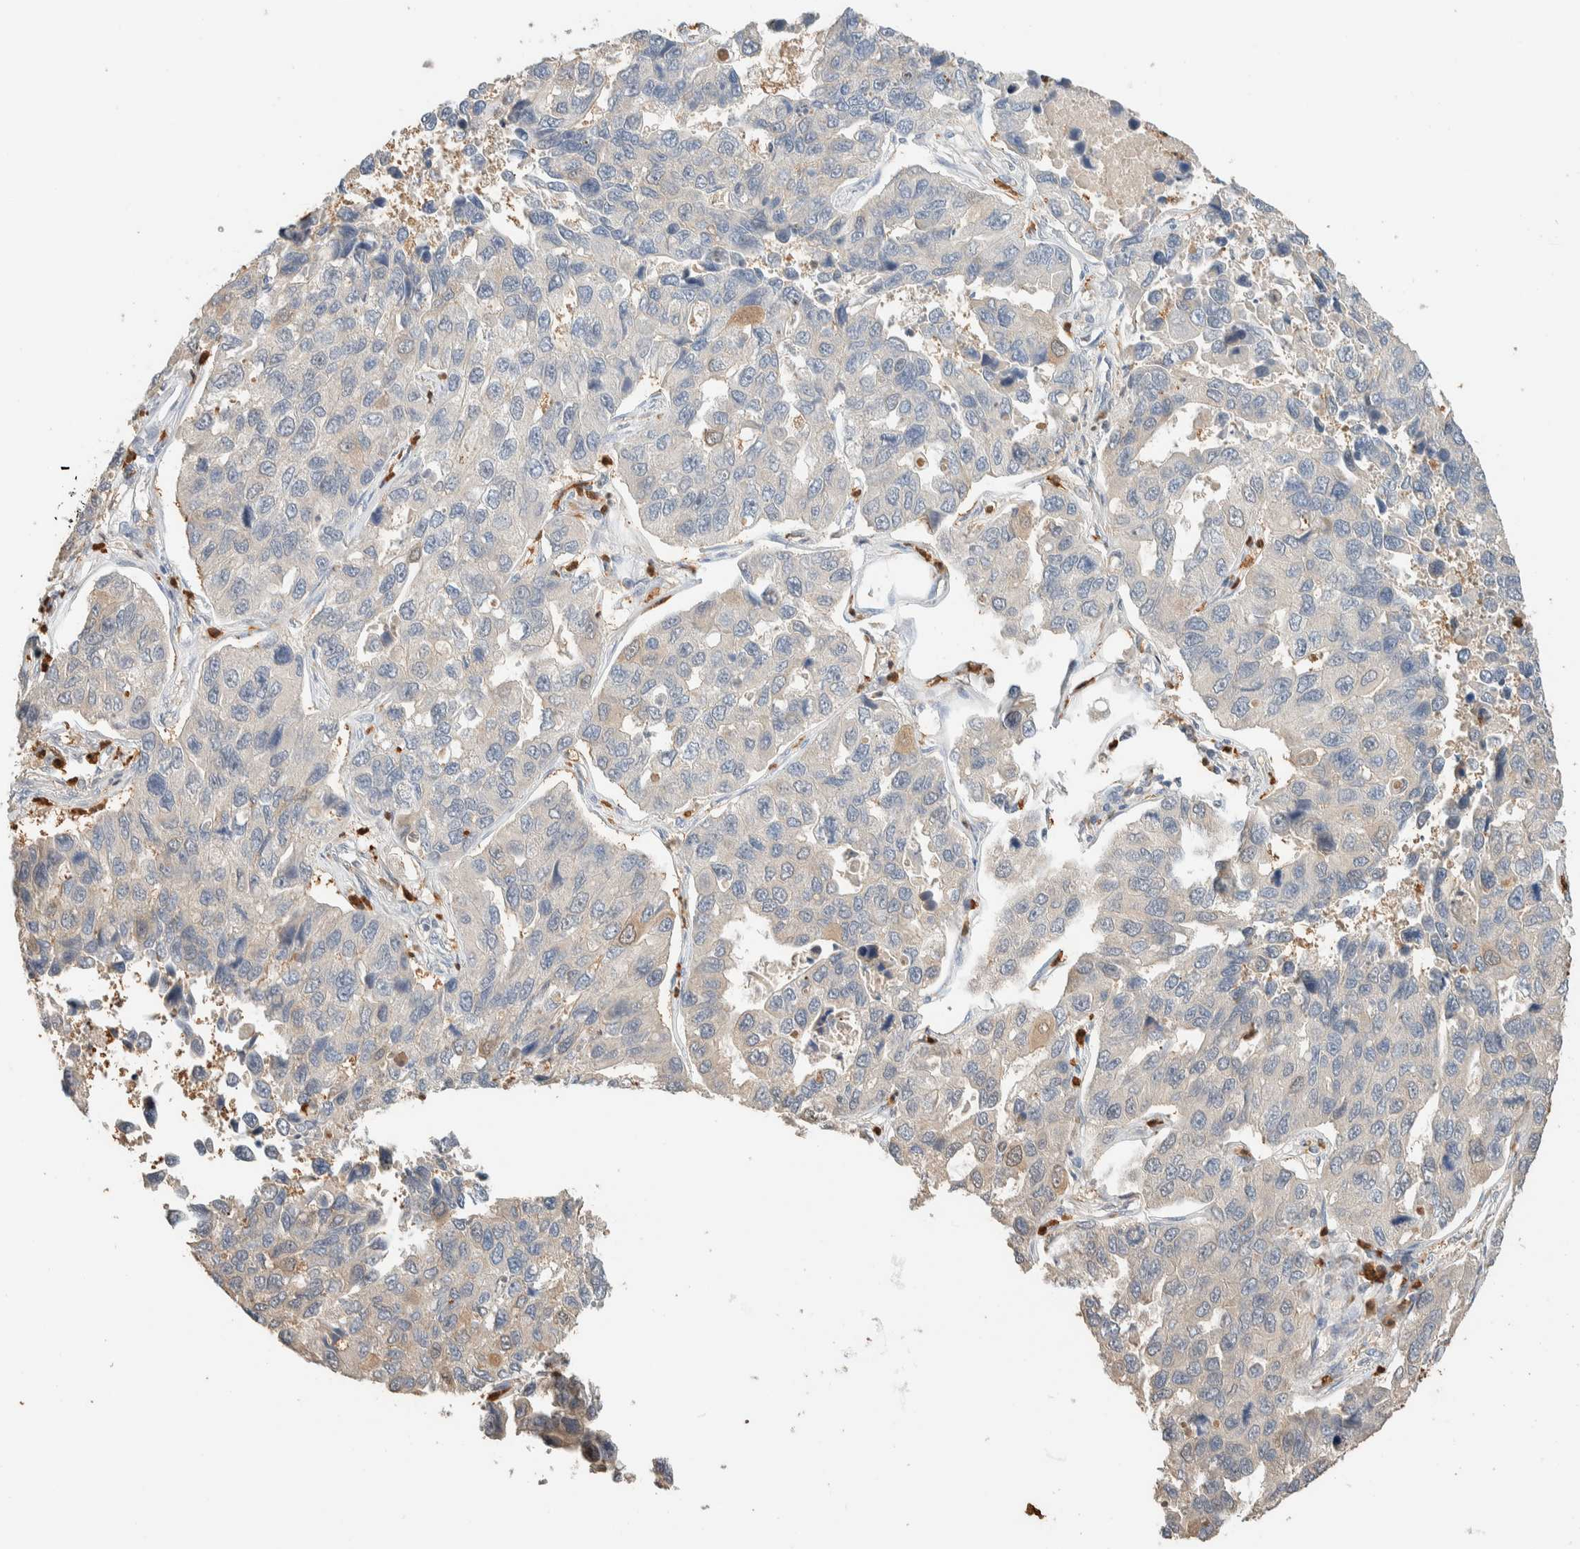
{"staining": {"intensity": "negative", "quantity": "none", "location": "none"}, "tissue": "lung cancer", "cell_type": "Tumor cells", "image_type": "cancer", "snomed": [{"axis": "morphology", "description": "Adenocarcinoma, NOS"}, {"axis": "topography", "description": "Lung"}], "caption": "There is no significant positivity in tumor cells of adenocarcinoma (lung). (DAB (3,3'-diaminobenzidine) immunohistochemistry with hematoxylin counter stain).", "gene": "SETD4", "patient": {"sex": "male", "age": 64}}